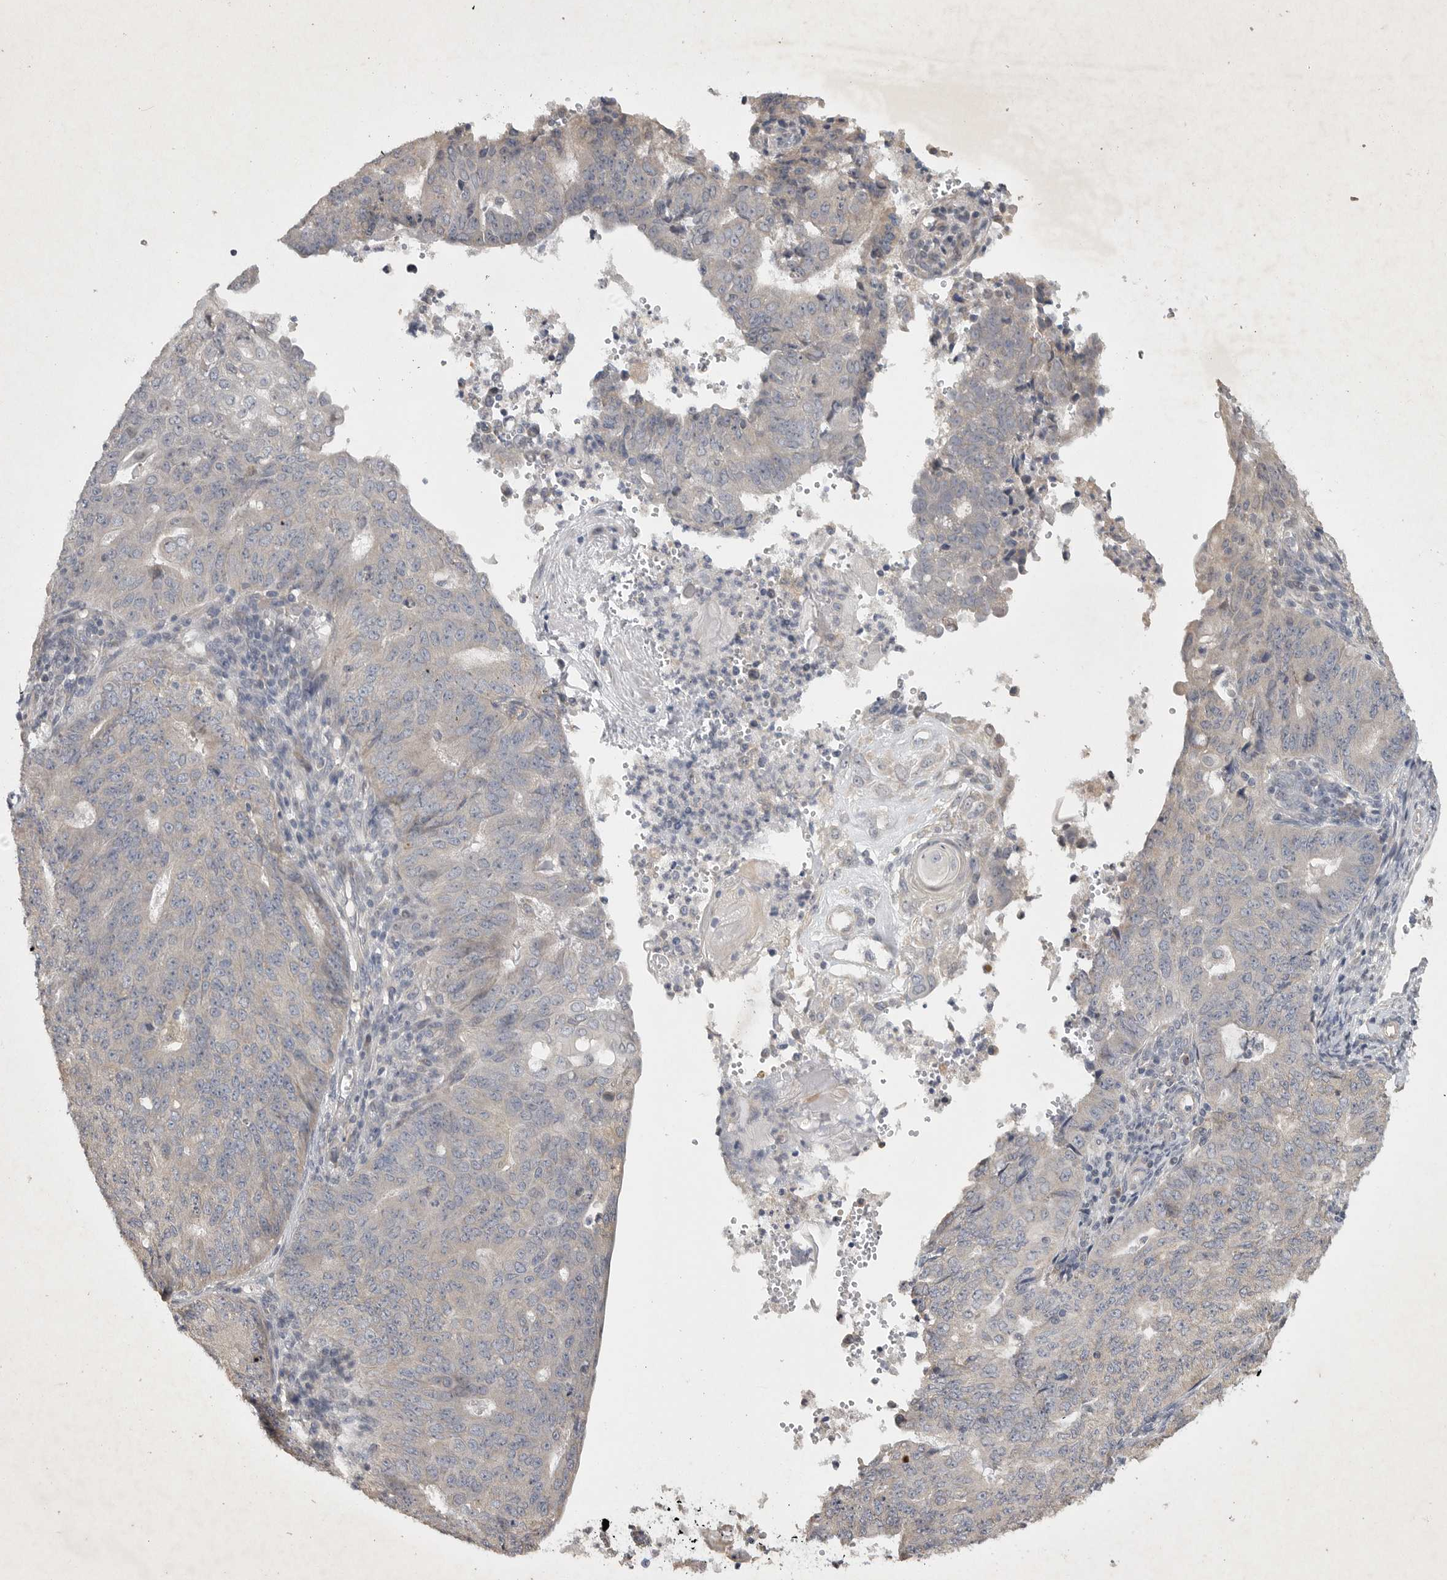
{"staining": {"intensity": "negative", "quantity": "none", "location": "none"}, "tissue": "endometrial cancer", "cell_type": "Tumor cells", "image_type": "cancer", "snomed": [{"axis": "morphology", "description": "Adenocarcinoma, NOS"}, {"axis": "topography", "description": "Endometrium"}], "caption": "Immunohistochemical staining of endometrial adenocarcinoma shows no significant positivity in tumor cells. (Stains: DAB (3,3'-diaminobenzidine) immunohistochemistry with hematoxylin counter stain, Microscopy: brightfield microscopy at high magnification).", "gene": "EDEM3", "patient": {"sex": "female", "age": 32}}